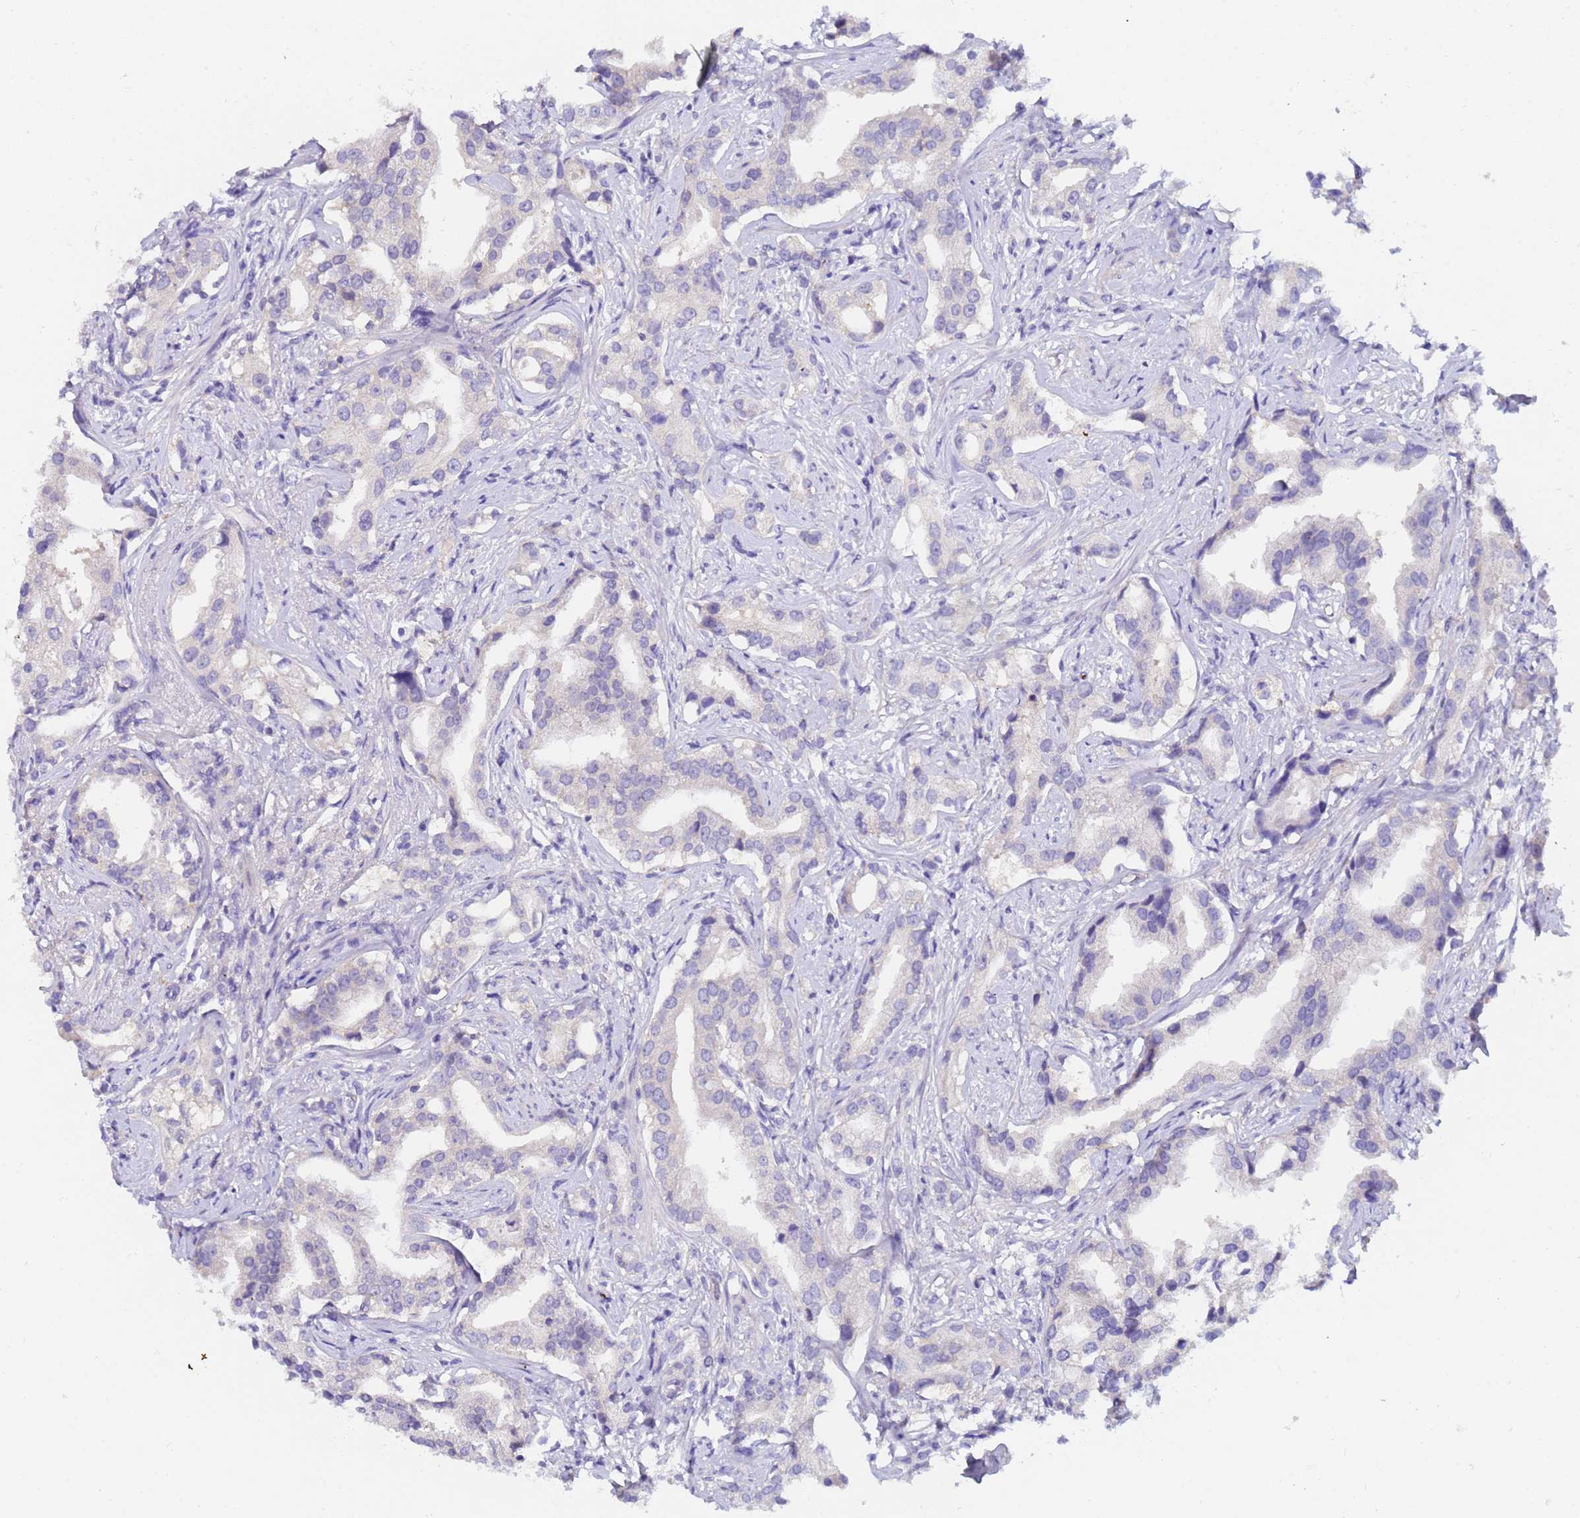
{"staining": {"intensity": "negative", "quantity": "none", "location": "none"}, "tissue": "prostate cancer", "cell_type": "Tumor cells", "image_type": "cancer", "snomed": [{"axis": "morphology", "description": "Adenocarcinoma, High grade"}, {"axis": "topography", "description": "Prostate"}], "caption": "DAB immunohistochemical staining of prostate high-grade adenocarcinoma reveals no significant expression in tumor cells.", "gene": "UBE2O", "patient": {"sex": "male", "age": 67}}